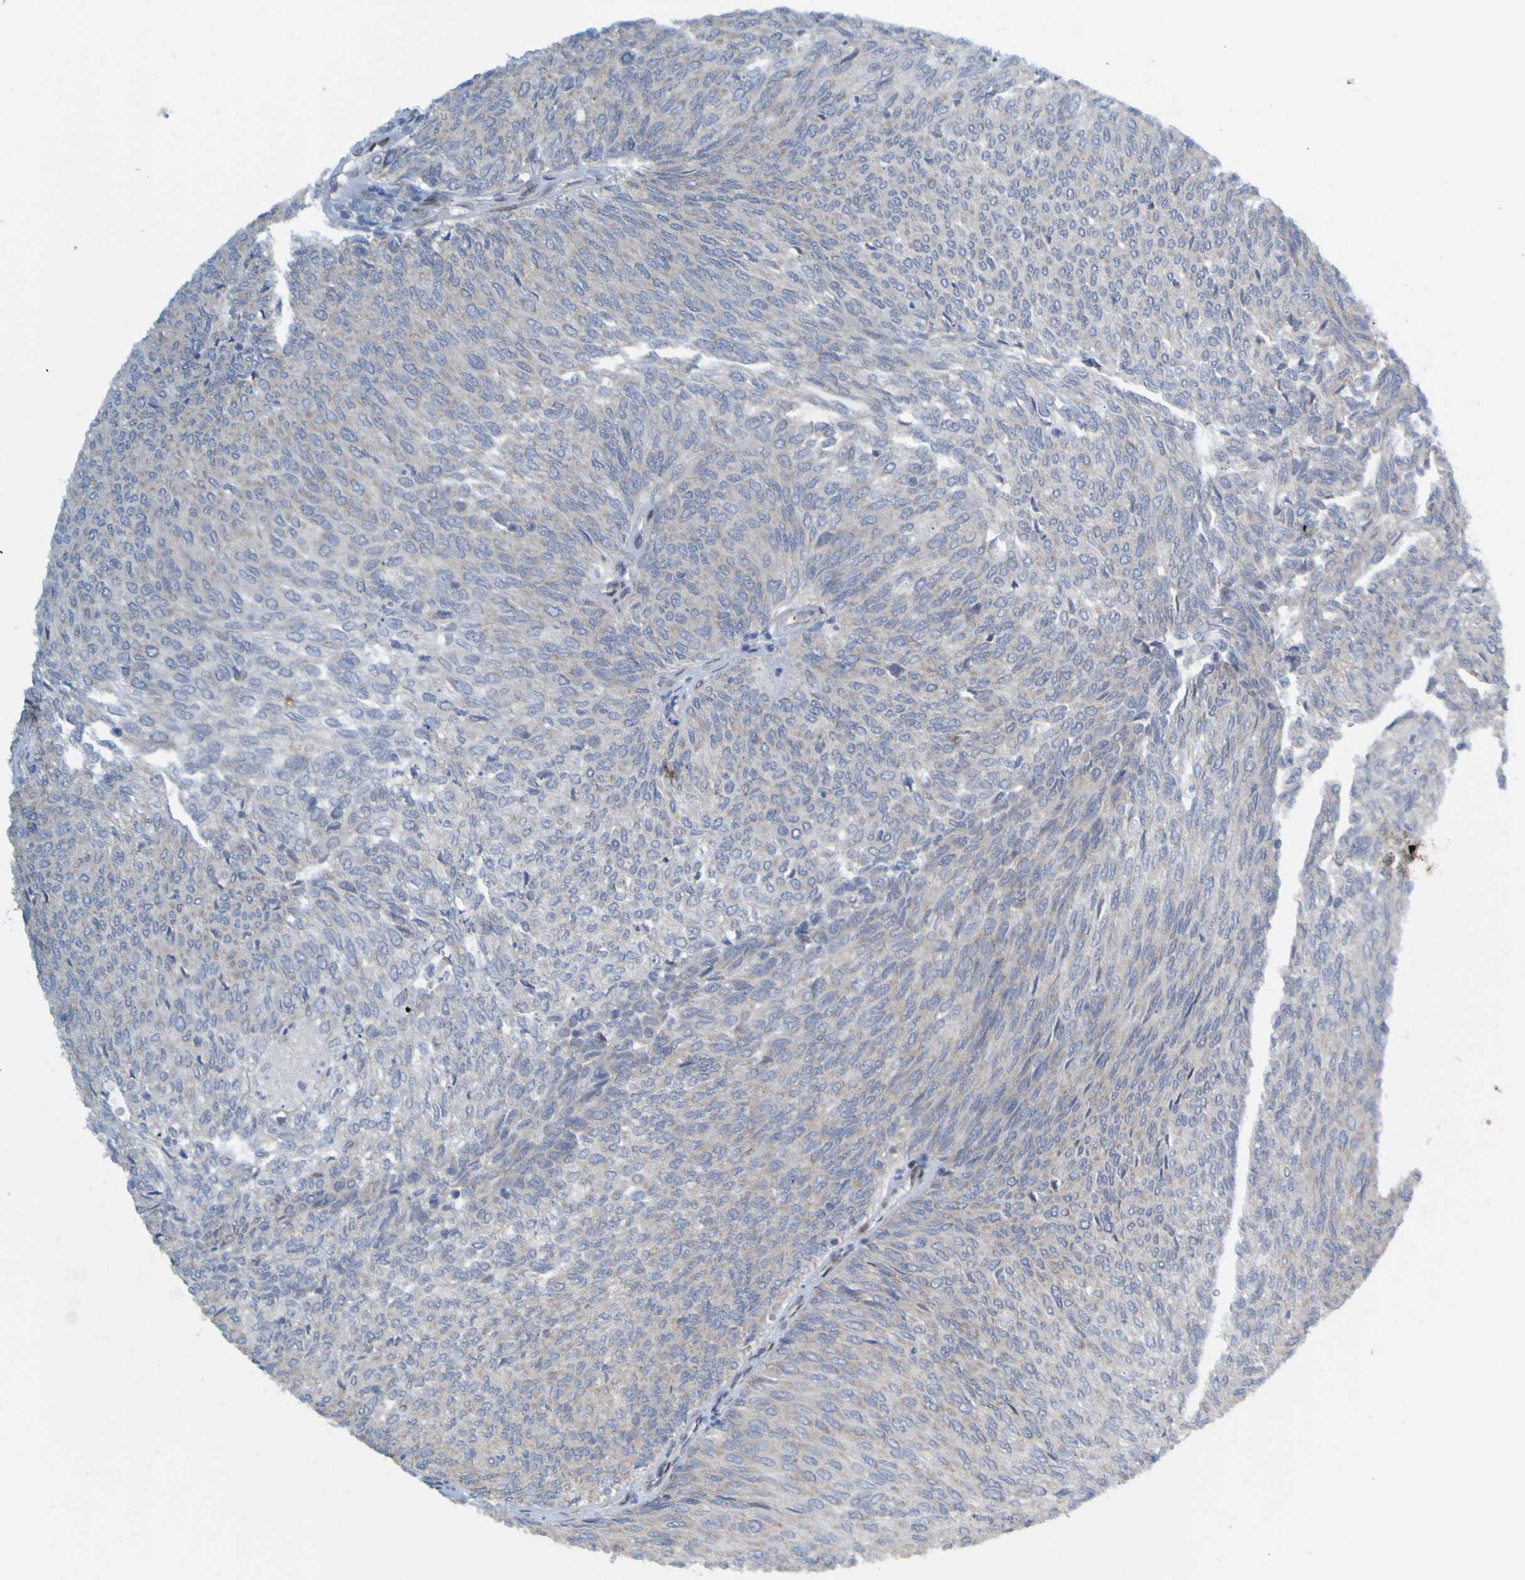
{"staining": {"intensity": "weak", "quantity": "<25%", "location": "cytoplasmic/membranous"}, "tissue": "urothelial cancer", "cell_type": "Tumor cells", "image_type": "cancer", "snomed": [{"axis": "morphology", "description": "Urothelial carcinoma, Low grade"}, {"axis": "topography", "description": "Urinary bladder"}], "caption": "Immunohistochemistry of human urothelial carcinoma (low-grade) displays no expression in tumor cells.", "gene": "MAG", "patient": {"sex": "female", "age": 79}}